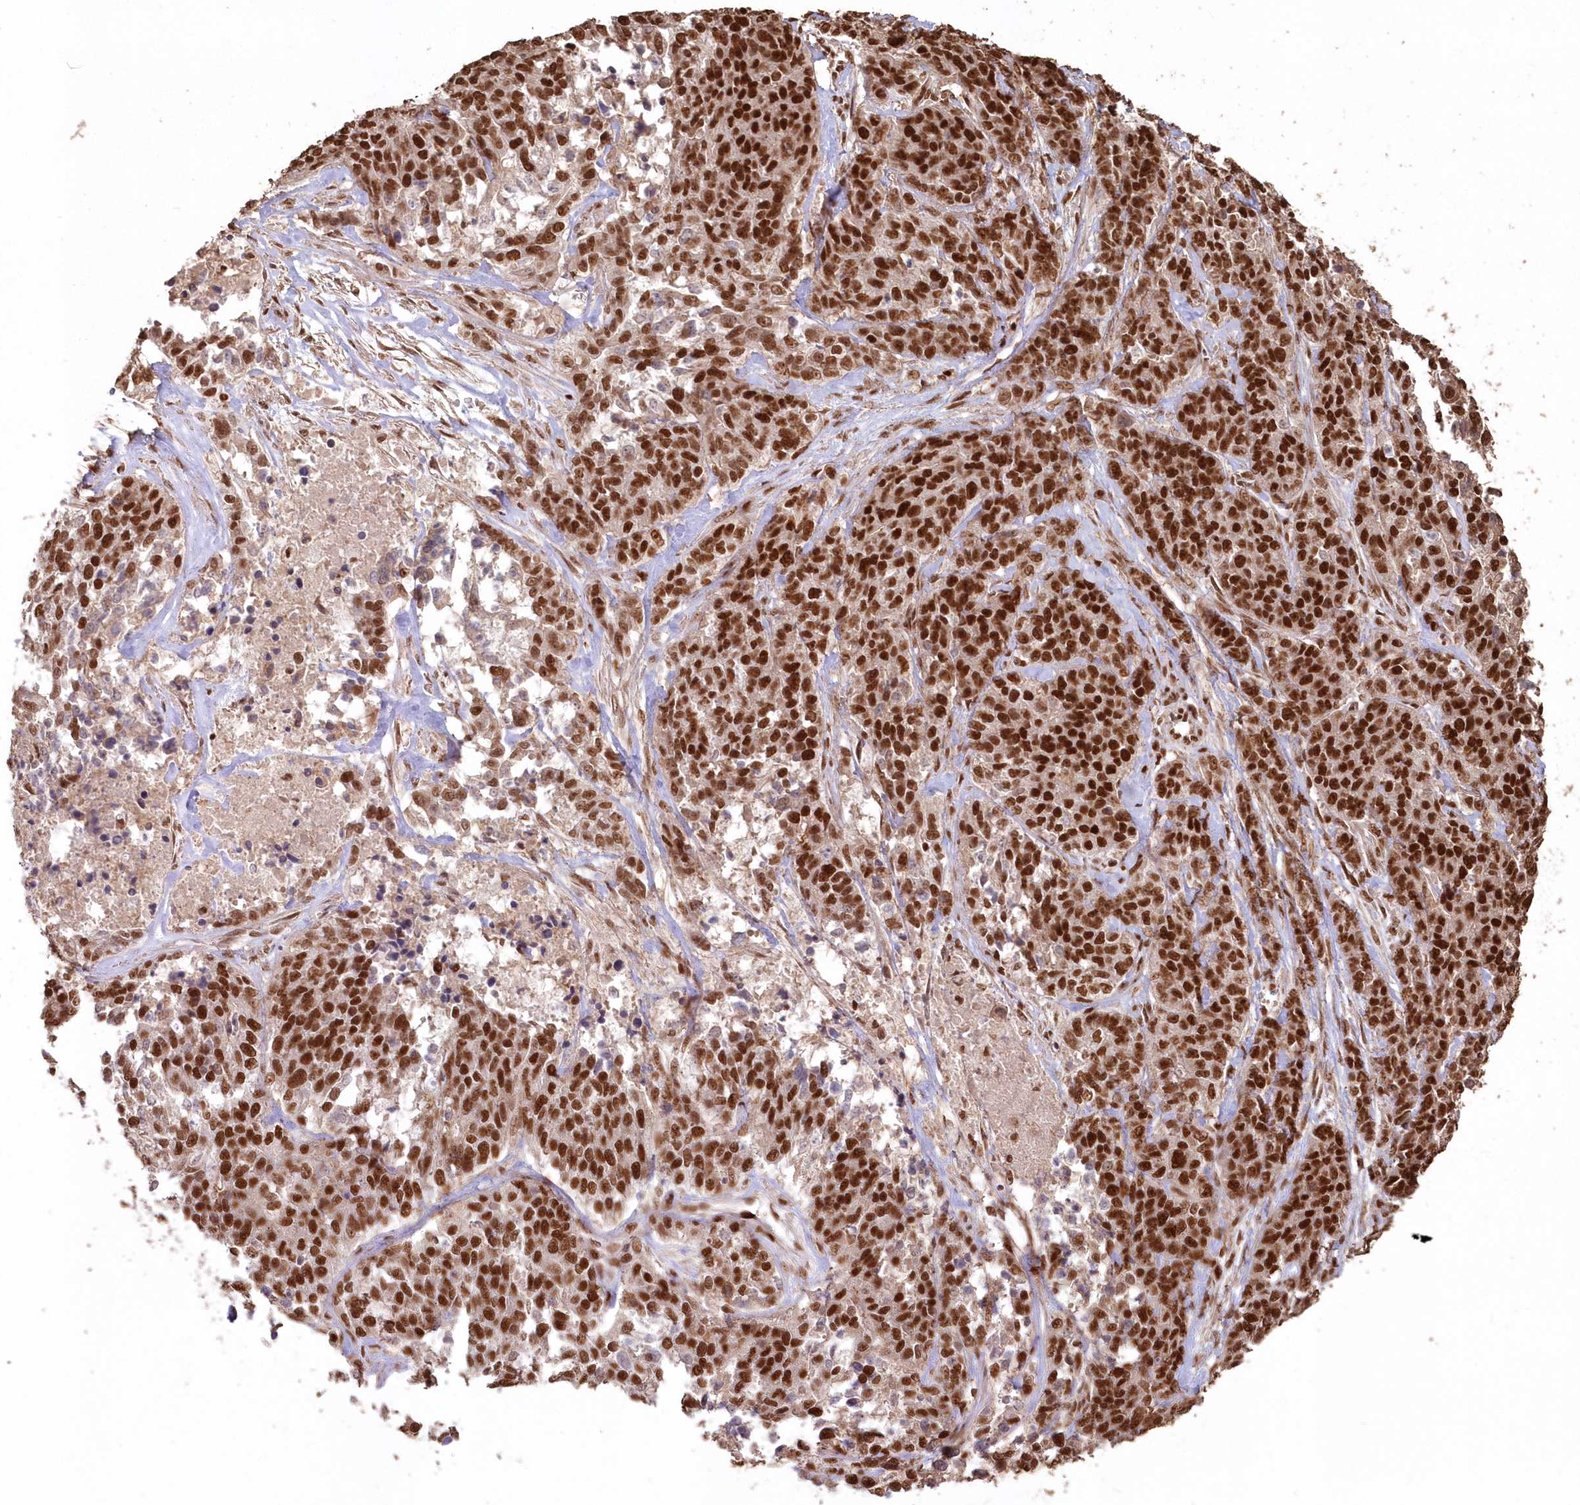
{"staining": {"intensity": "strong", "quantity": ">75%", "location": "nuclear"}, "tissue": "ovarian cancer", "cell_type": "Tumor cells", "image_type": "cancer", "snomed": [{"axis": "morphology", "description": "Cystadenocarcinoma, serous, NOS"}, {"axis": "topography", "description": "Ovary"}], "caption": "IHC of serous cystadenocarcinoma (ovarian) reveals high levels of strong nuclear expression in approximately >75% of tumor cells.", "gene": "PDS5A", "patient": {"sex": "female", "age": 44}}